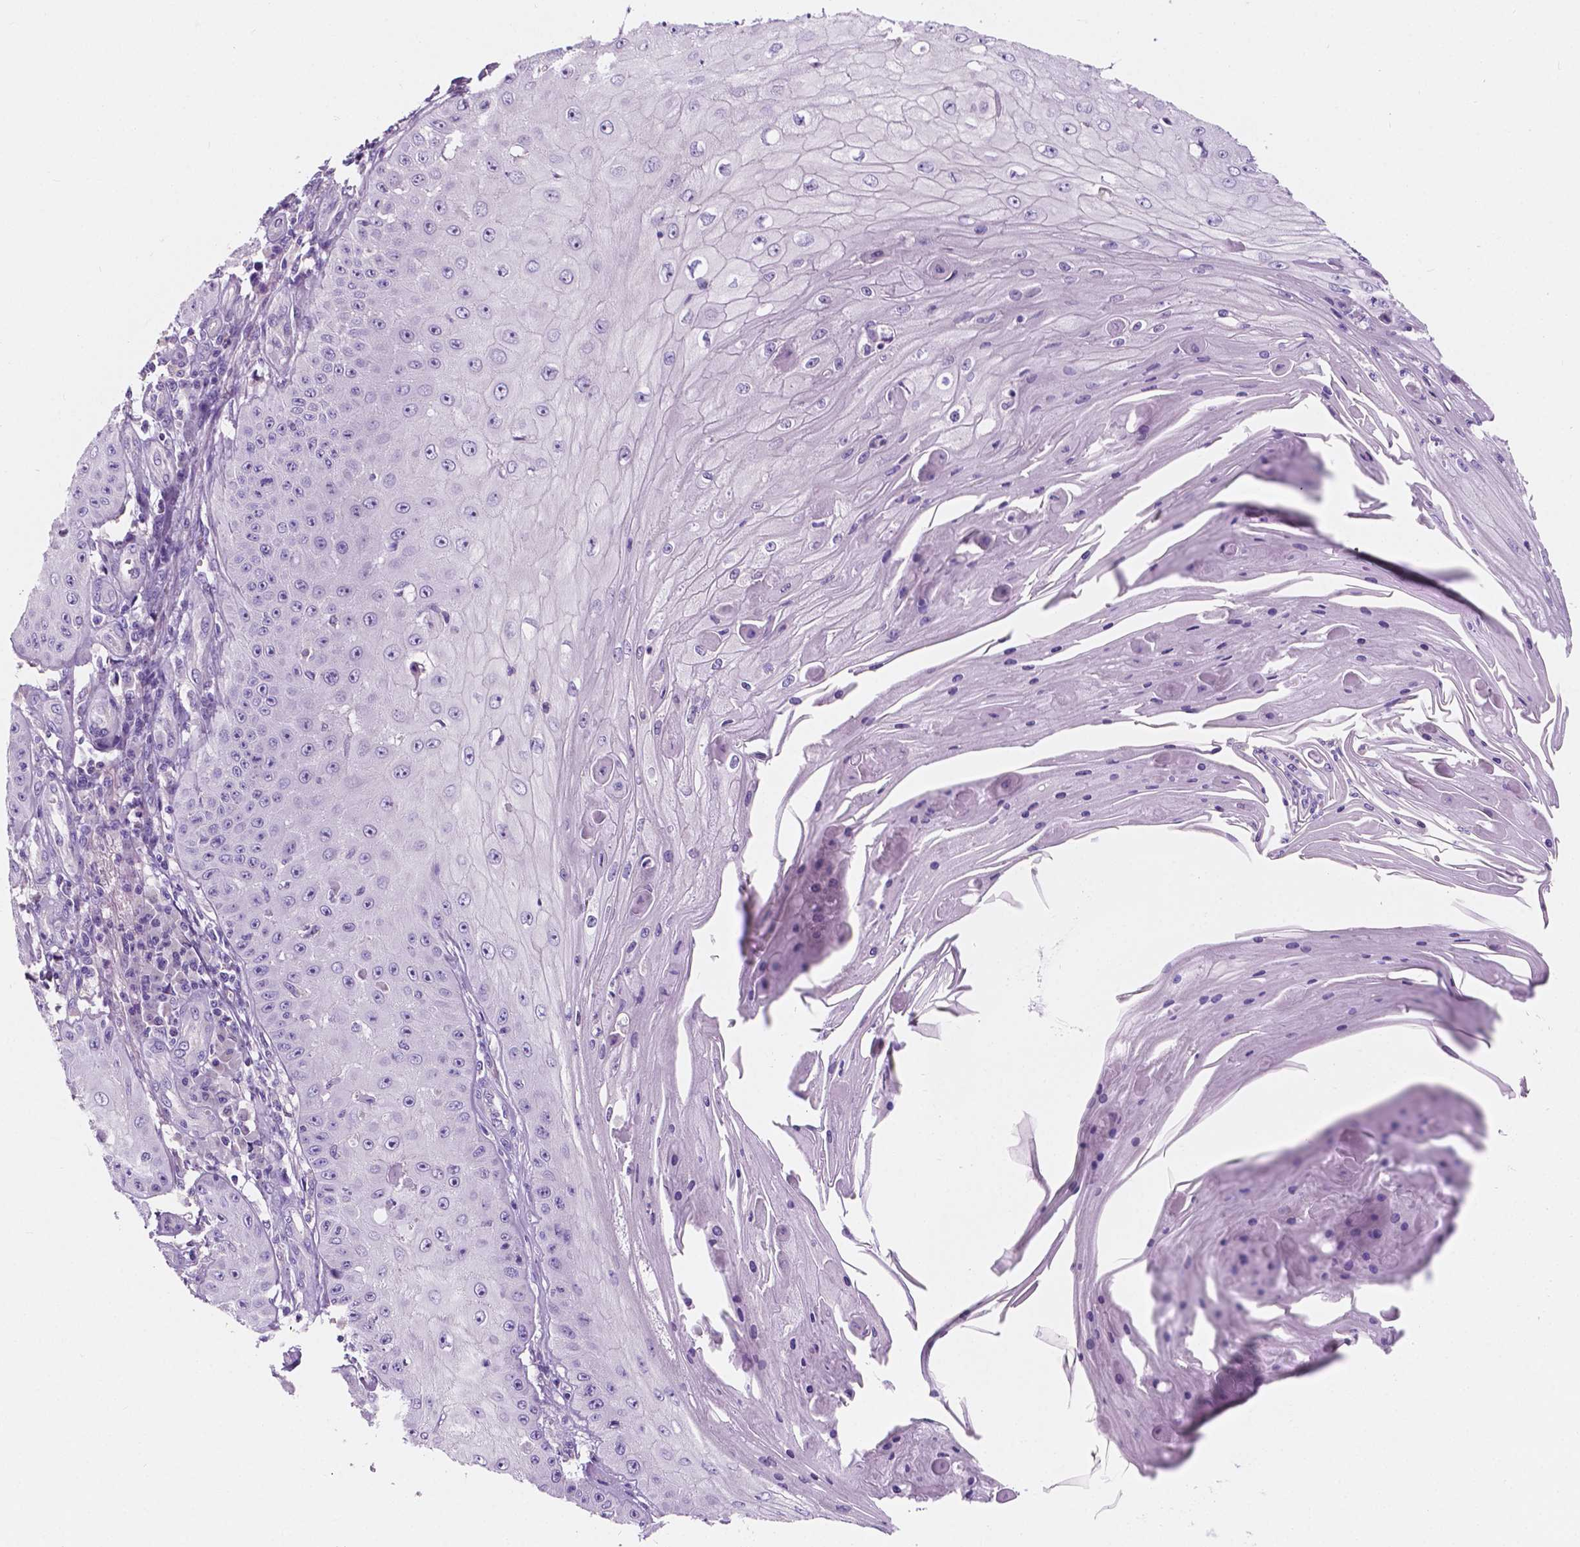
{"staining": {"intensity": "negative", "quantity": "none", "location": "none"}, "tissue": "skin cancer", "cell_type": "Tumor cells", "image_type": "cancer", "snomed": [{"axis": "morphology", "description": "Squamous cell carcinoma, NOS"}, {"axis": "topography", "description": "Skin"}], "caption": "Human squamous cell carcinoma (skin) stained for a protein using immunohistochemistry (IHC) displays no expression in tumor cells.", "gene": "SIRT2", "patient": {"sex": "male", "age": 70}}